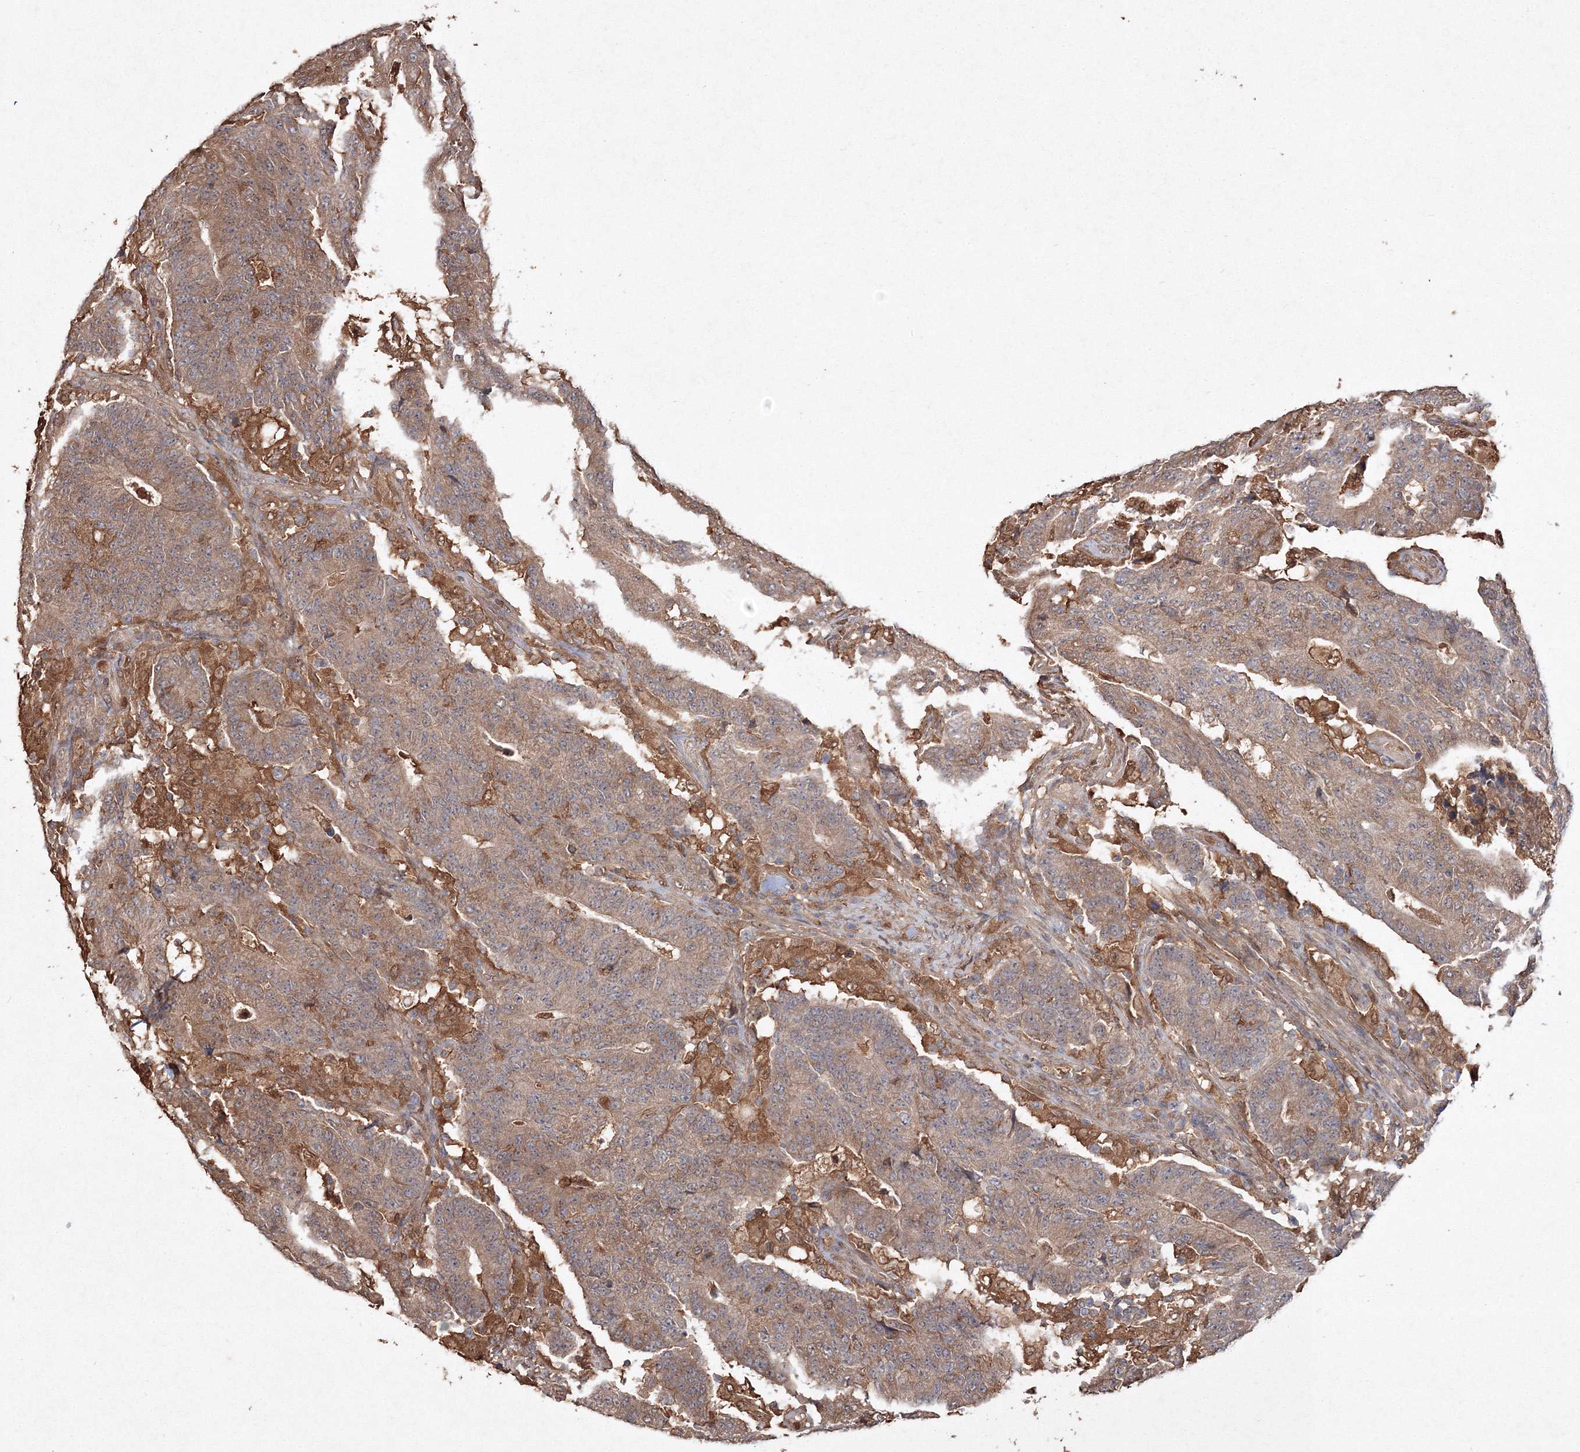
{"staining": {"intensity": "moderate", "quantity": ">75%", "location": "cytoplasmic/membranous"}, "tissue": "colorectal cancer", "cell_type": "Tumor cells", "image_type": "cancer", "snomed": [{"axis": "morphology", "description": "Normal tissue, NOS"}, {"axis": "morphology", "description": "Adenocarcinoma, NOS"}, {"axis": "topography", "description": "Colon"}], "caption": "Immunohistochemical staining of colorectal adenocarcinoma exhibits medium levels of moderate cytoplasmic/membranous protein positivity in approximately >75% of tumor cells. The protein of interest is shown in brown color, while the nuclei are stained blue.", "gene": "S100A11", "patient": {"sex": "female", "age": 75}}